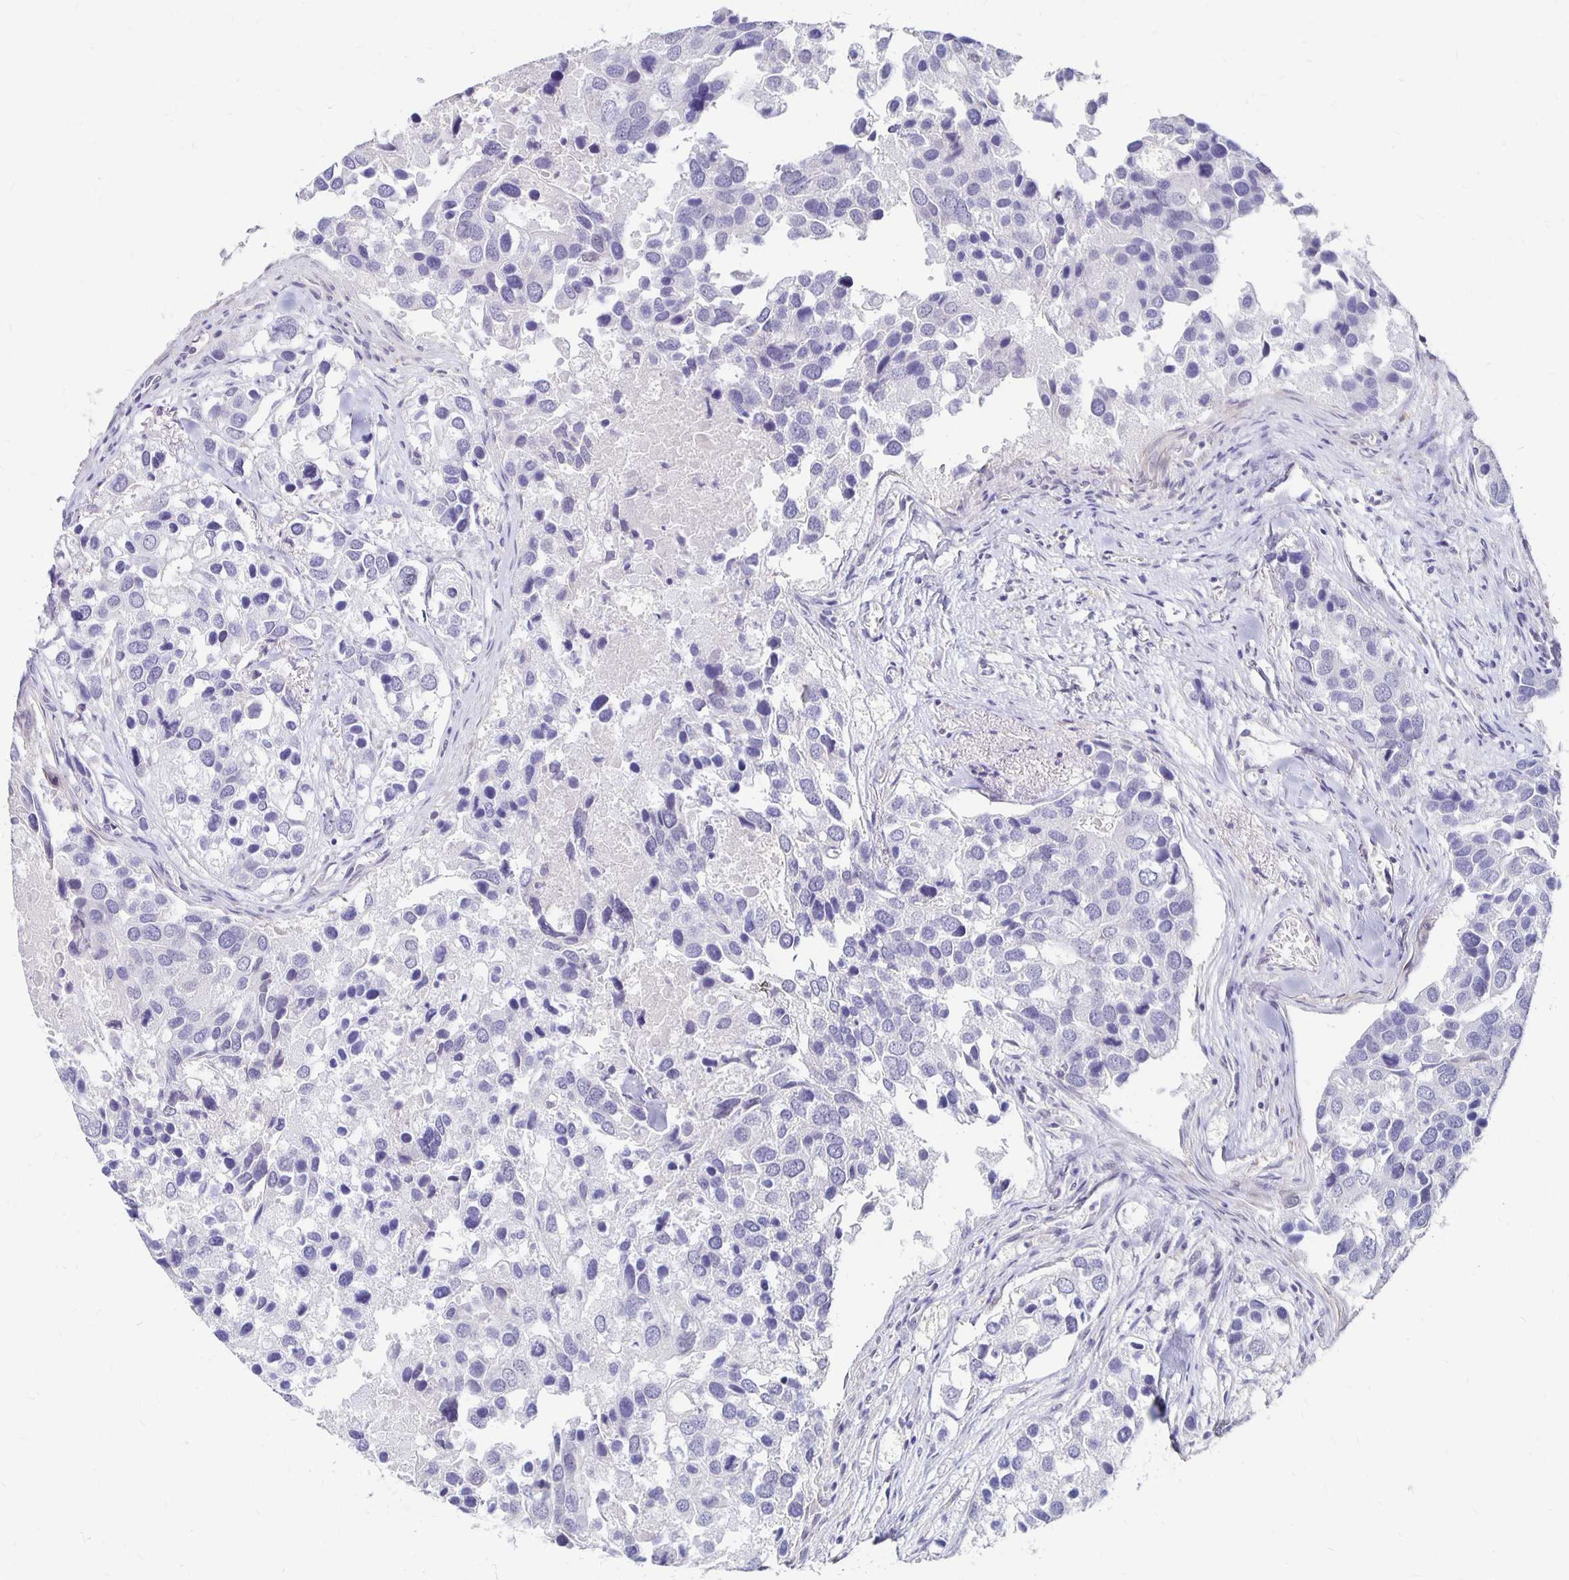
{"staining": {"intensity": "negative", "quantity": "none", "location": "none"}, "tissue": "breast cancer", "cell_type": "Tumor cells", "image_type": "cancer", "snomed": [{"axis": "morphology", "description": "Duct carcinoma"}, {"axis": "topography", "description": "Breast"}], "caption": "Breast intraductal carcinoma was stained to show a protein in brown. There is no significant staining in tumor cells. (Immunohistochemistry (ihc), brightfield microscopy, high magnification).", "gene": "ATOSB", "patient": {"sex": "female", "age": 83}}